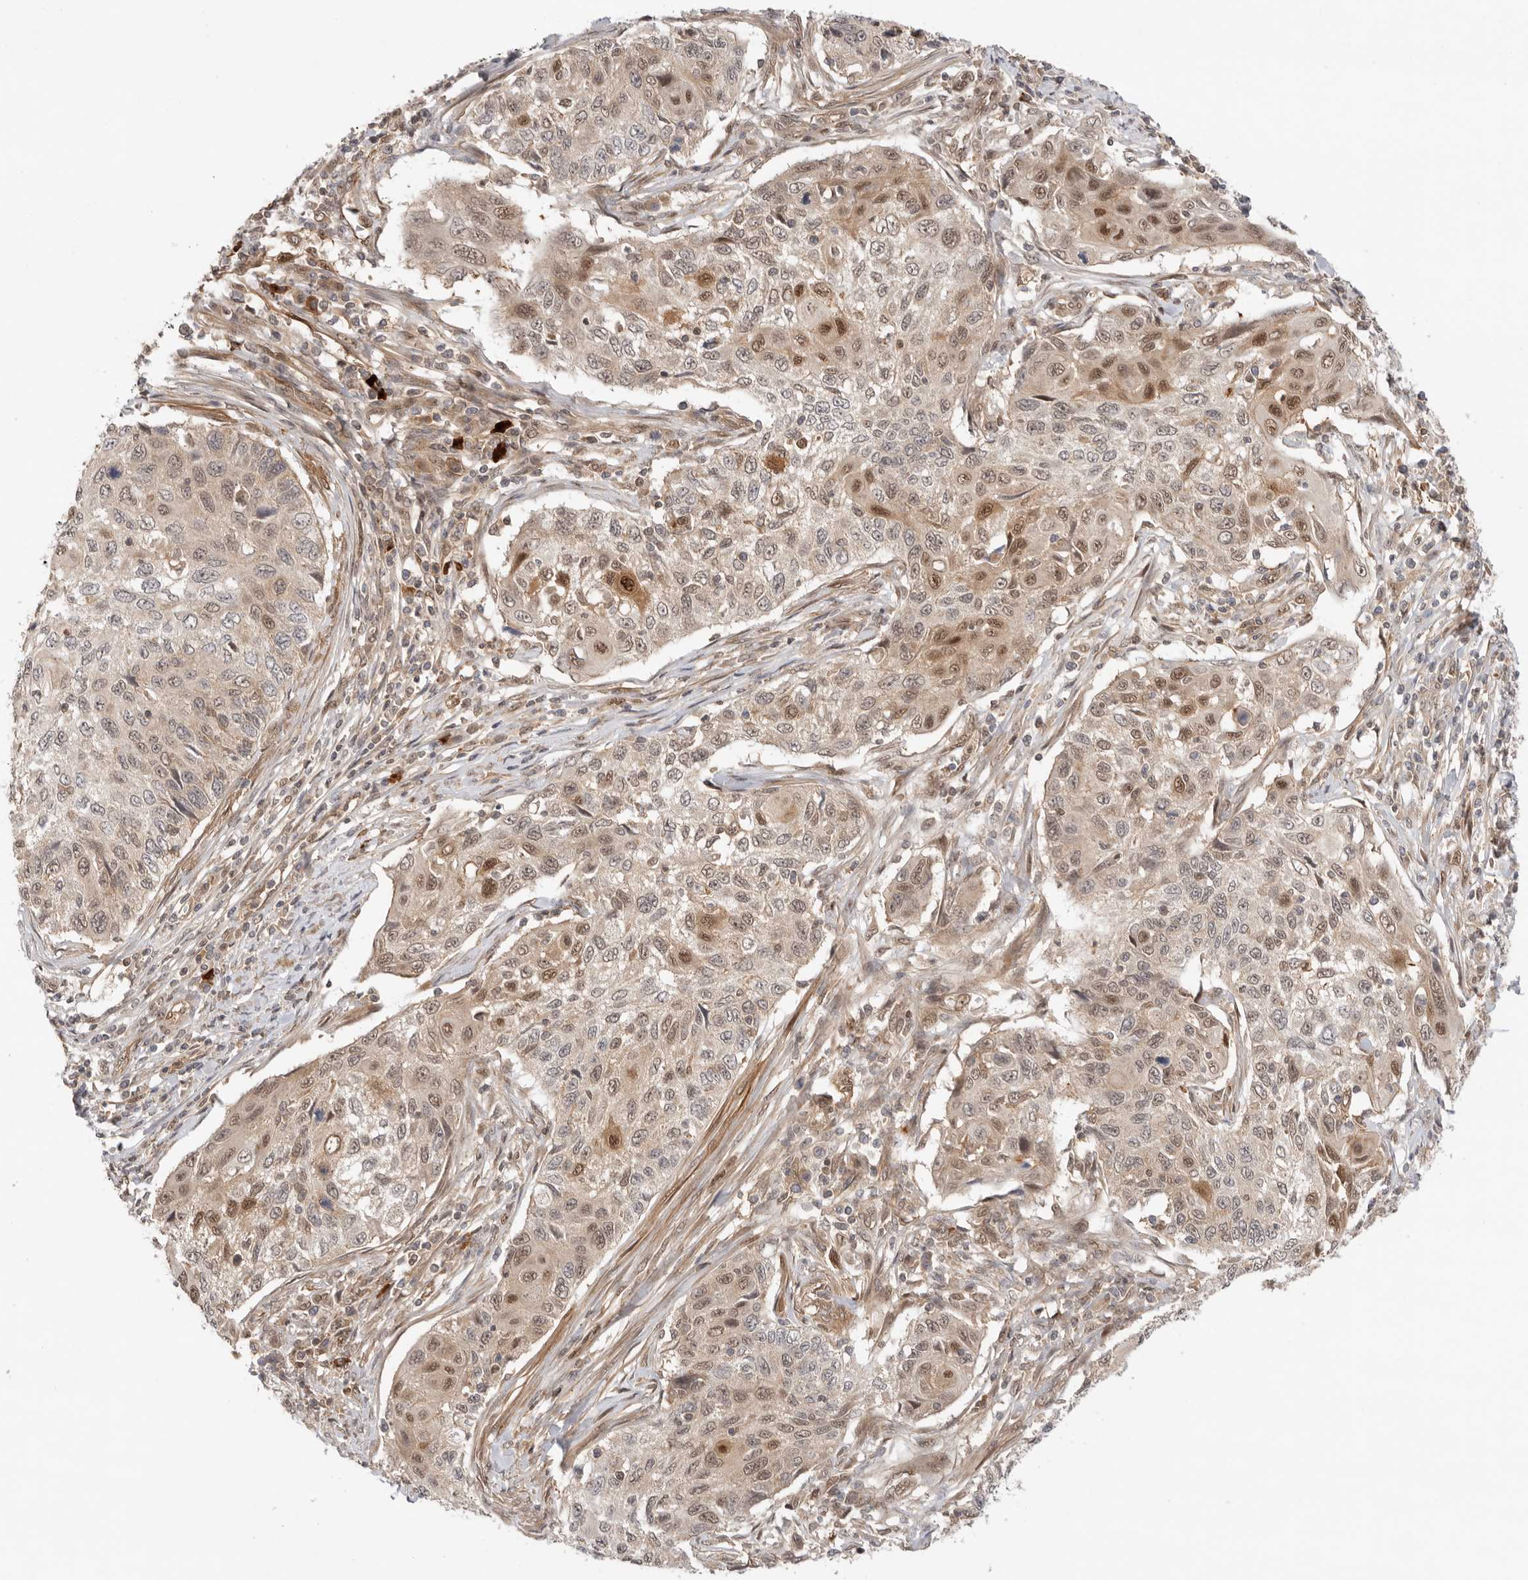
{"staining": {"intensity": "moderate", "quantity": "<25%", "location": "cytoplasmic/membranous,nuclear"}, "tissue": "cervical cancer", "cell_type": "Tumor cells", "image_type": "cancer", "snomed": [{"axis": "morphology", "description": "Squamous cell carcinoma, NOS"}, {"axis": "topography", "description": "Cervix"}], "caption": "High-magnification brightfield microscopy of squamous cell carcinoma (cervical) stained with DAB (3,3'-diaminobenzidine) (brown) and counterstained with hematoxylin (blue). tumor cells exhibit moderate cytoplasmic/membranous and nuclear staining is identified in approximately<25% of cells.", "gene": "DCAF8", "patient": {"sex": "female", "age": 70}}